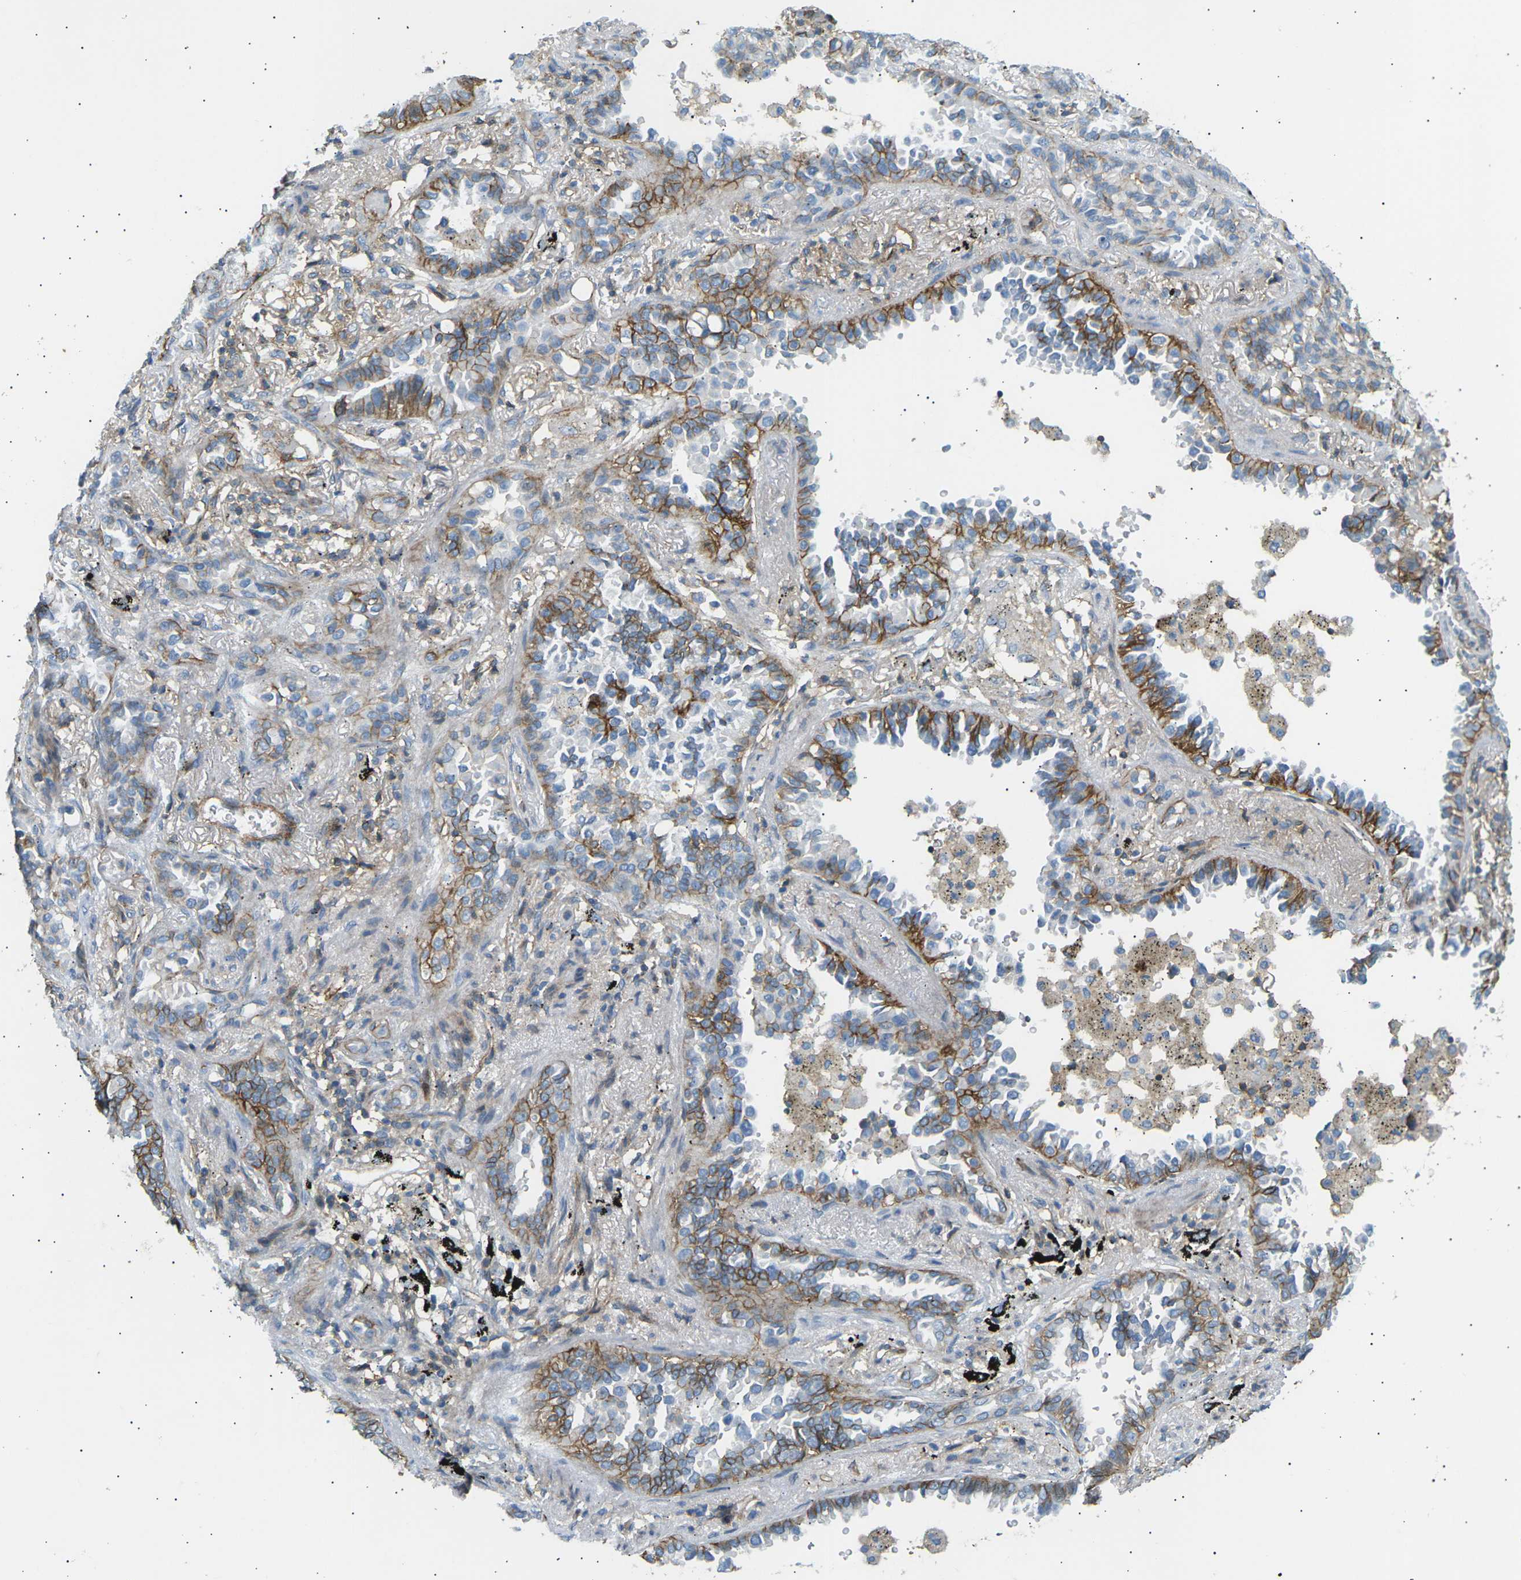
{"staining": {"intensity": "moderate", "quantity": "25%-75%", "location": "cytoplasmic/membranous"}, "tissue": "lung cancer", "cell_type": "Tumor cells", "image_type": "cancer", "snomed": [{"axis": "morphology", "description": "Normal tissue, NOS"}, {"axis": "morphology", "description": "Adenocarcinoma, NOS"}, {"axis": "topography", "description": "Lung"}], "caption": "Immunohistochemistry (IHC) of human adenocarcinoma (lung) reveals medium levels of moderate cytoplasmic/membranous expression in about 25%-75% of tumor cells.", "gene": "ATP2B4", "patient": {"sex": "male", "age": 59}}